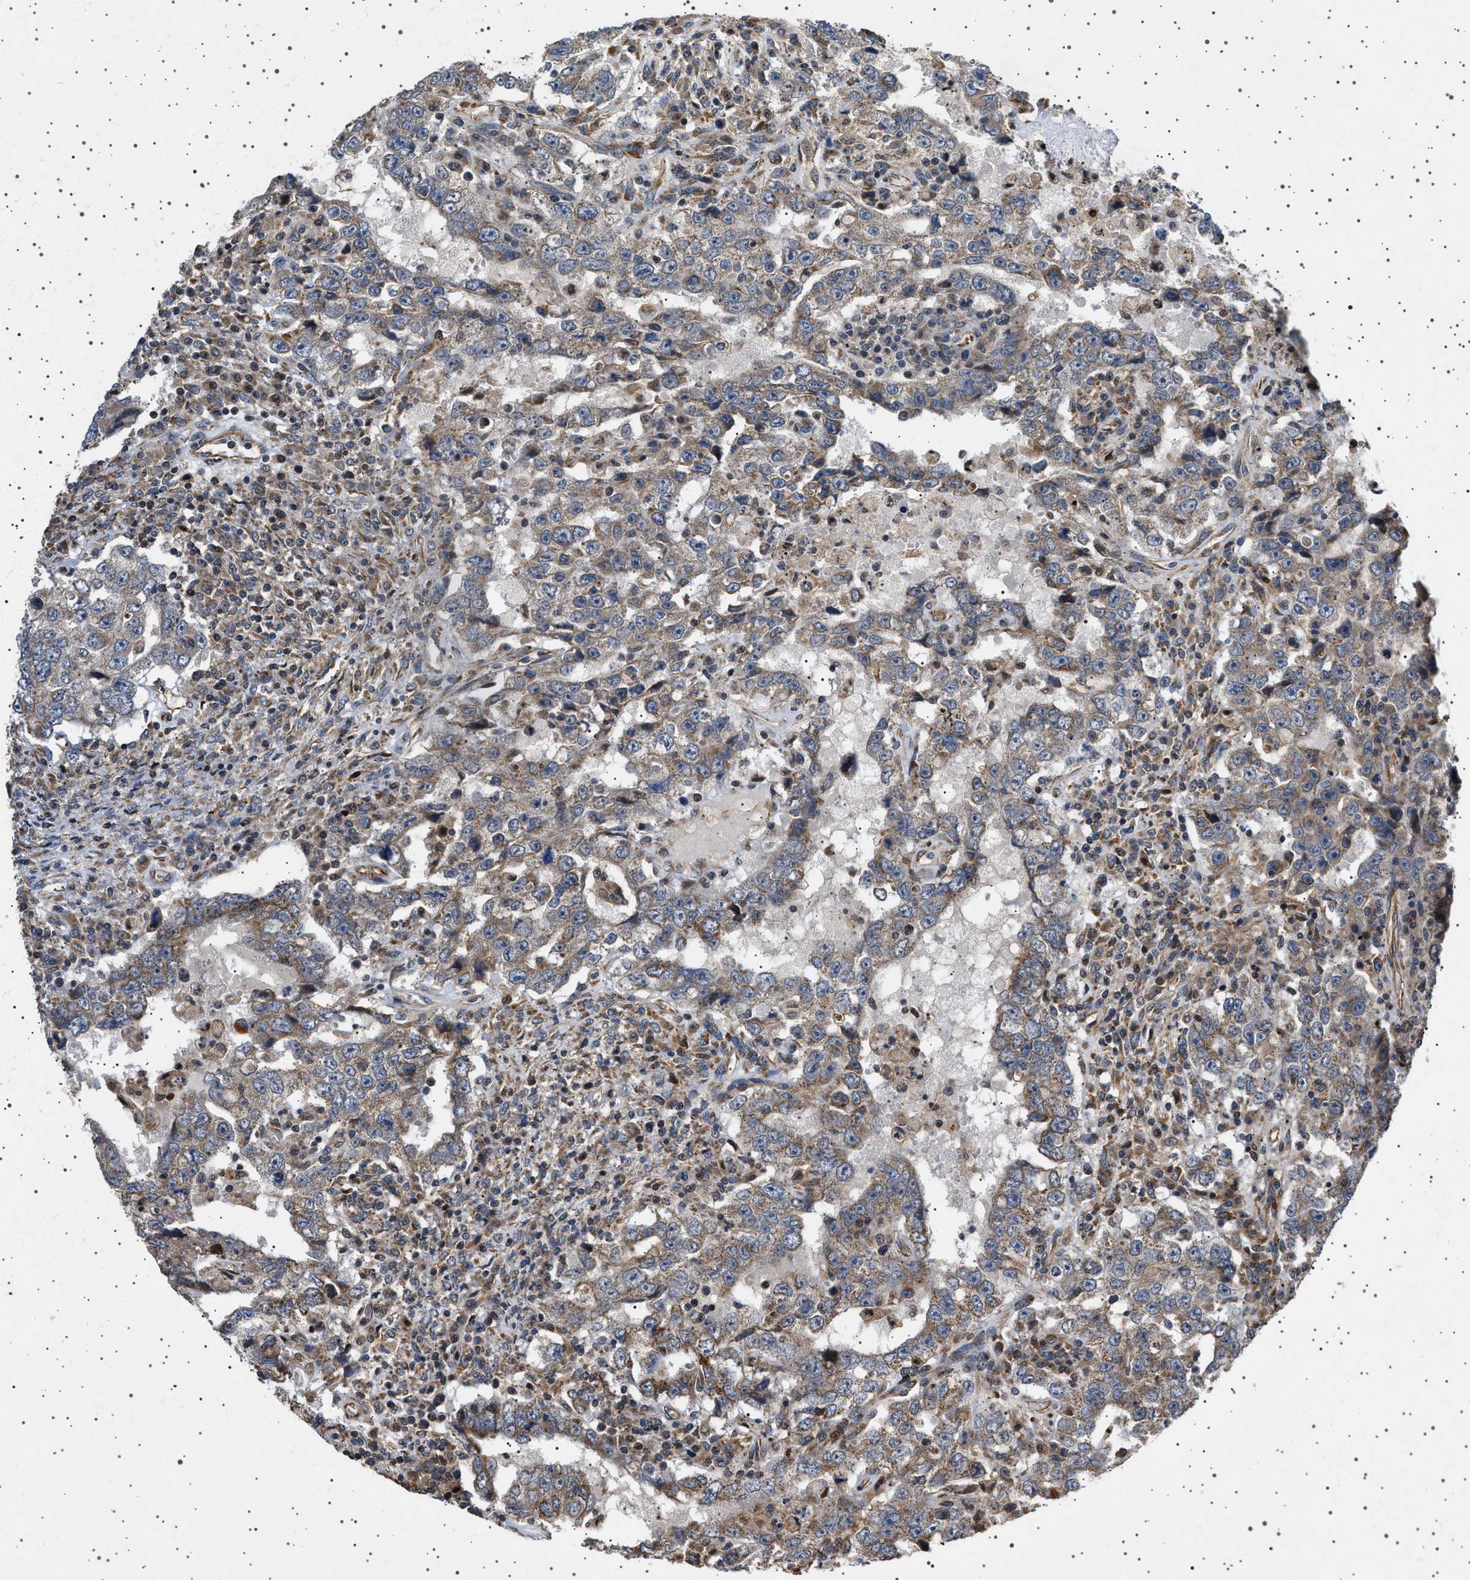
{"staining": {"intensity": "moderate", "quantity": ">75%", "location": "cytoplasmic/membranous"}, "tissue": "testis cancer", "cell_type": "Tumor cells", "image_type": "cancer", "snomed": [{"axis": "morphology", "description": "Carcinoma, Embryonal, NOS"}, {"axis": "topography", "description": "Testis"}], "caption": "A brown stain shows moderate cytoplasmic/membranous positivity of a protein in embryonal carcinoma (testis) tumor cells.", "gene": "TRUB2", "patient": {"sex": "male", "age": 26}}